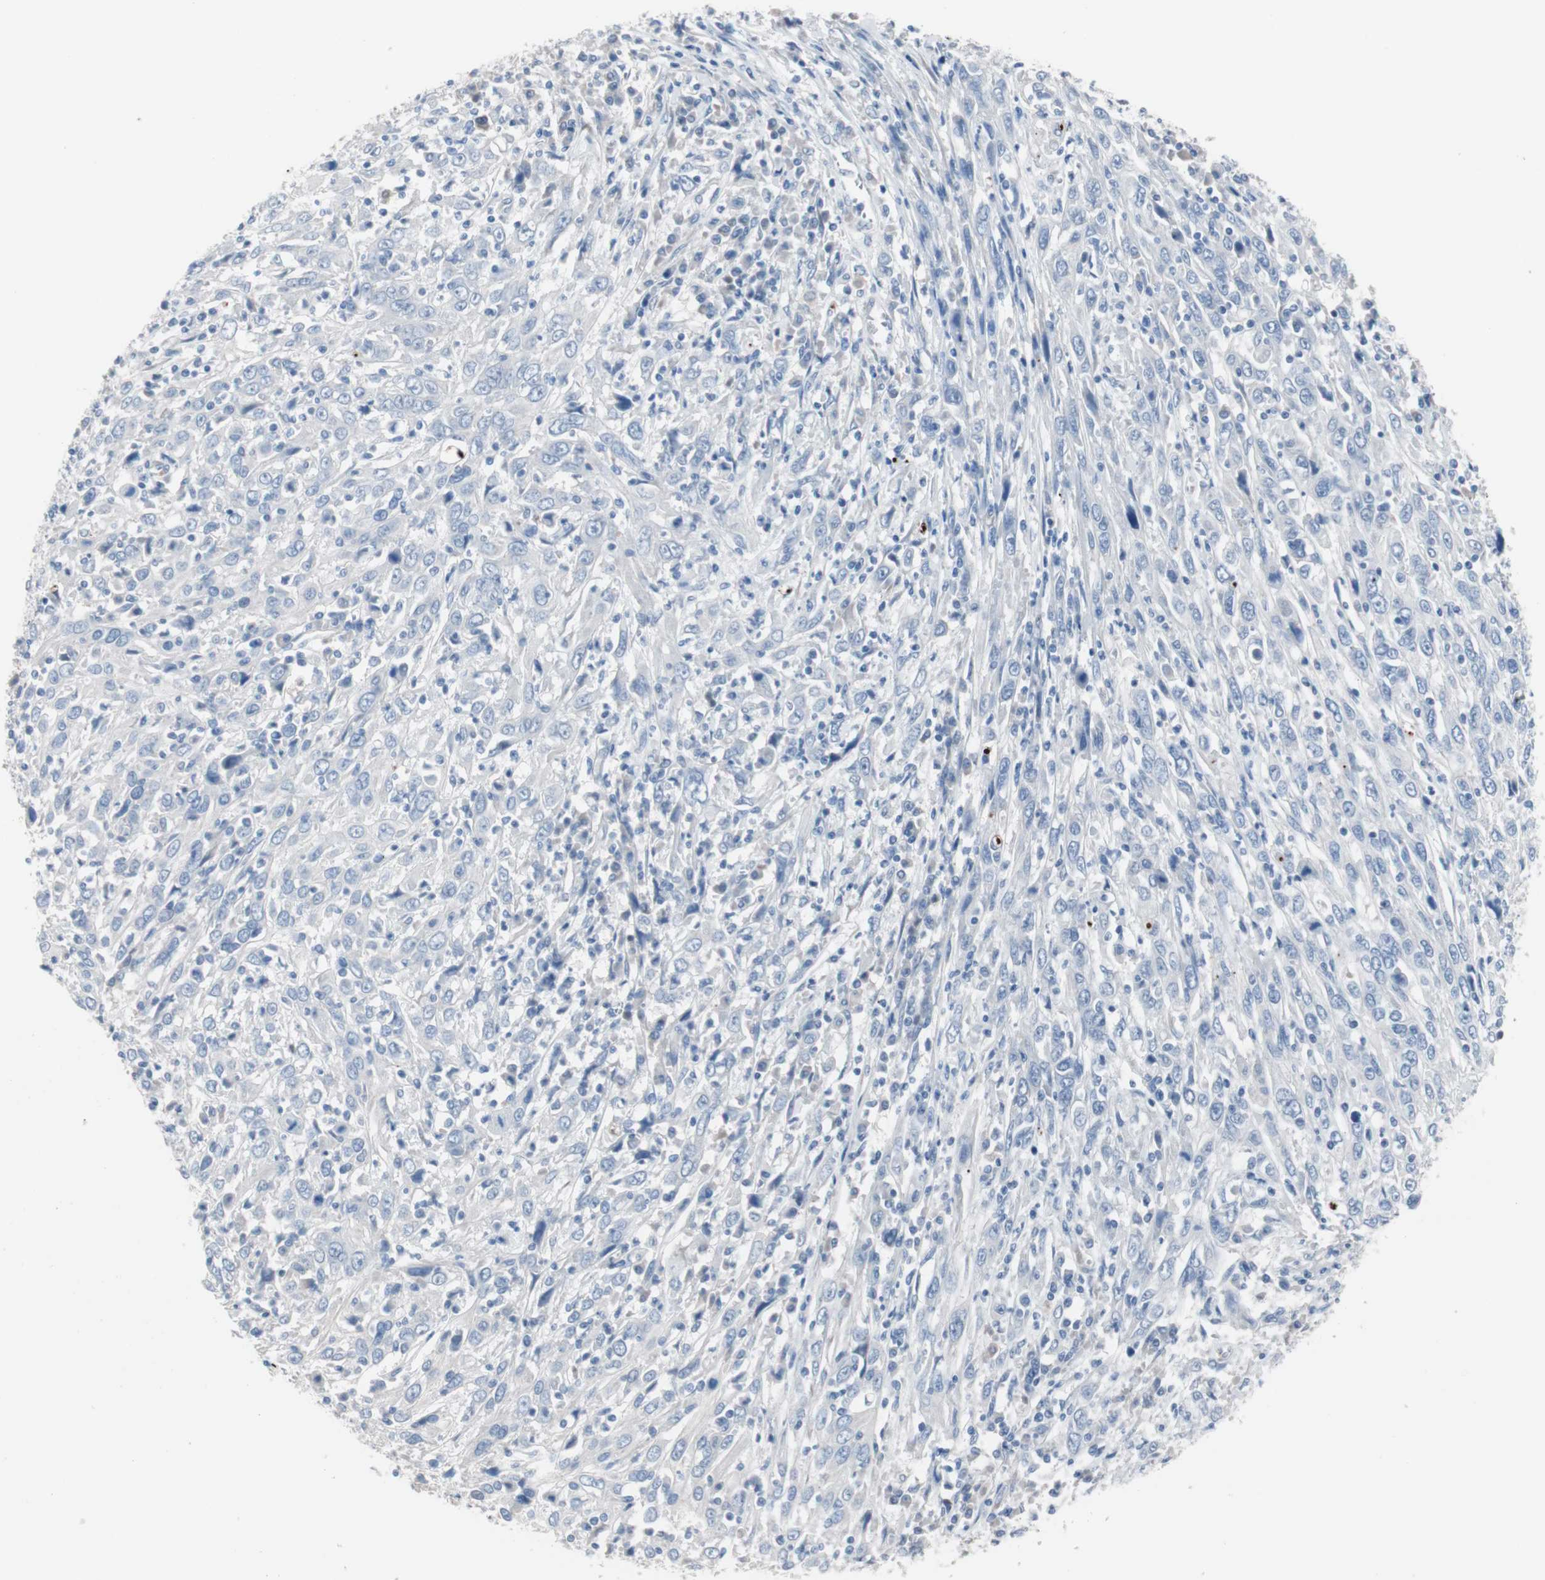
{"staining": {"intensity": "negative", "quantity": "none", "location": "none"}, "tissue": "cervical cancer", "cell_type": "Tumor cells", "image_type": "cancer", "snomed": [{"axis": "morphology", "description": "Squamous cell carcinoma, NOS"}, {"axis": "topography", "description": "Cervix"}], "caption": "Immunohistochemistry (IHC) histopathology image of neoplastic tissue: human cervical cancer stained with DAB demonstrates no significant protein expression in tumor cells.", "gene": "ULBP1", "patient": {"sex": "female", "age": 46}}